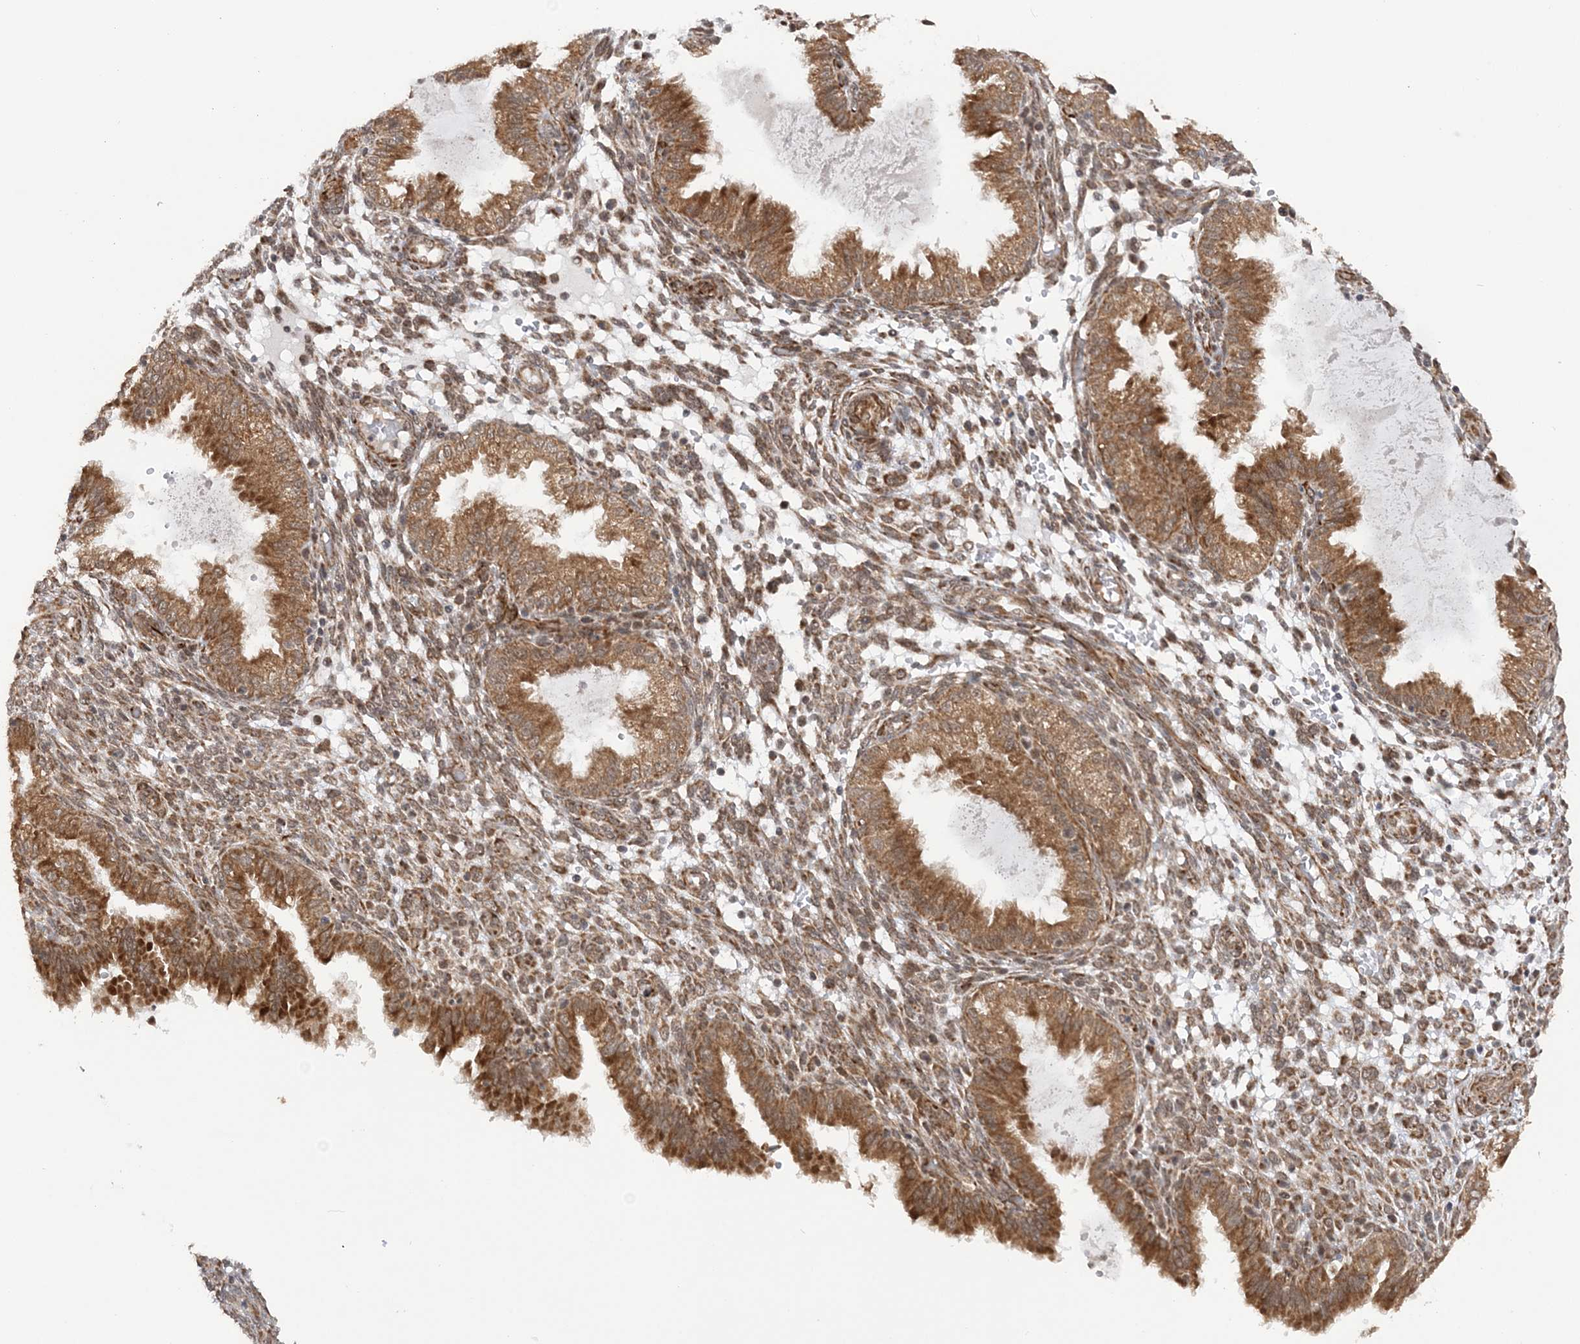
{"staining": {"intensity": "moderate", "quantity": "25%-75%", "location": "cytoplasmic/membranous"}, "tissue": "endometrium", "cell_type": "Cells in endometrial stroma", "image_type": "normal", "snomed": [{"axis": "morphology", "description": "Normal tissue, NOS"}, {"axis": "topography", "description": "Endometrium"}], "caption": "A medium amount of moderate cytoplasmic/membranous expression is seen in about 25%-75% of cells in endometrial stroma in benign endometrium.", "gene": "MRPL47", "patient": {"sex": "female", "age": 33}}